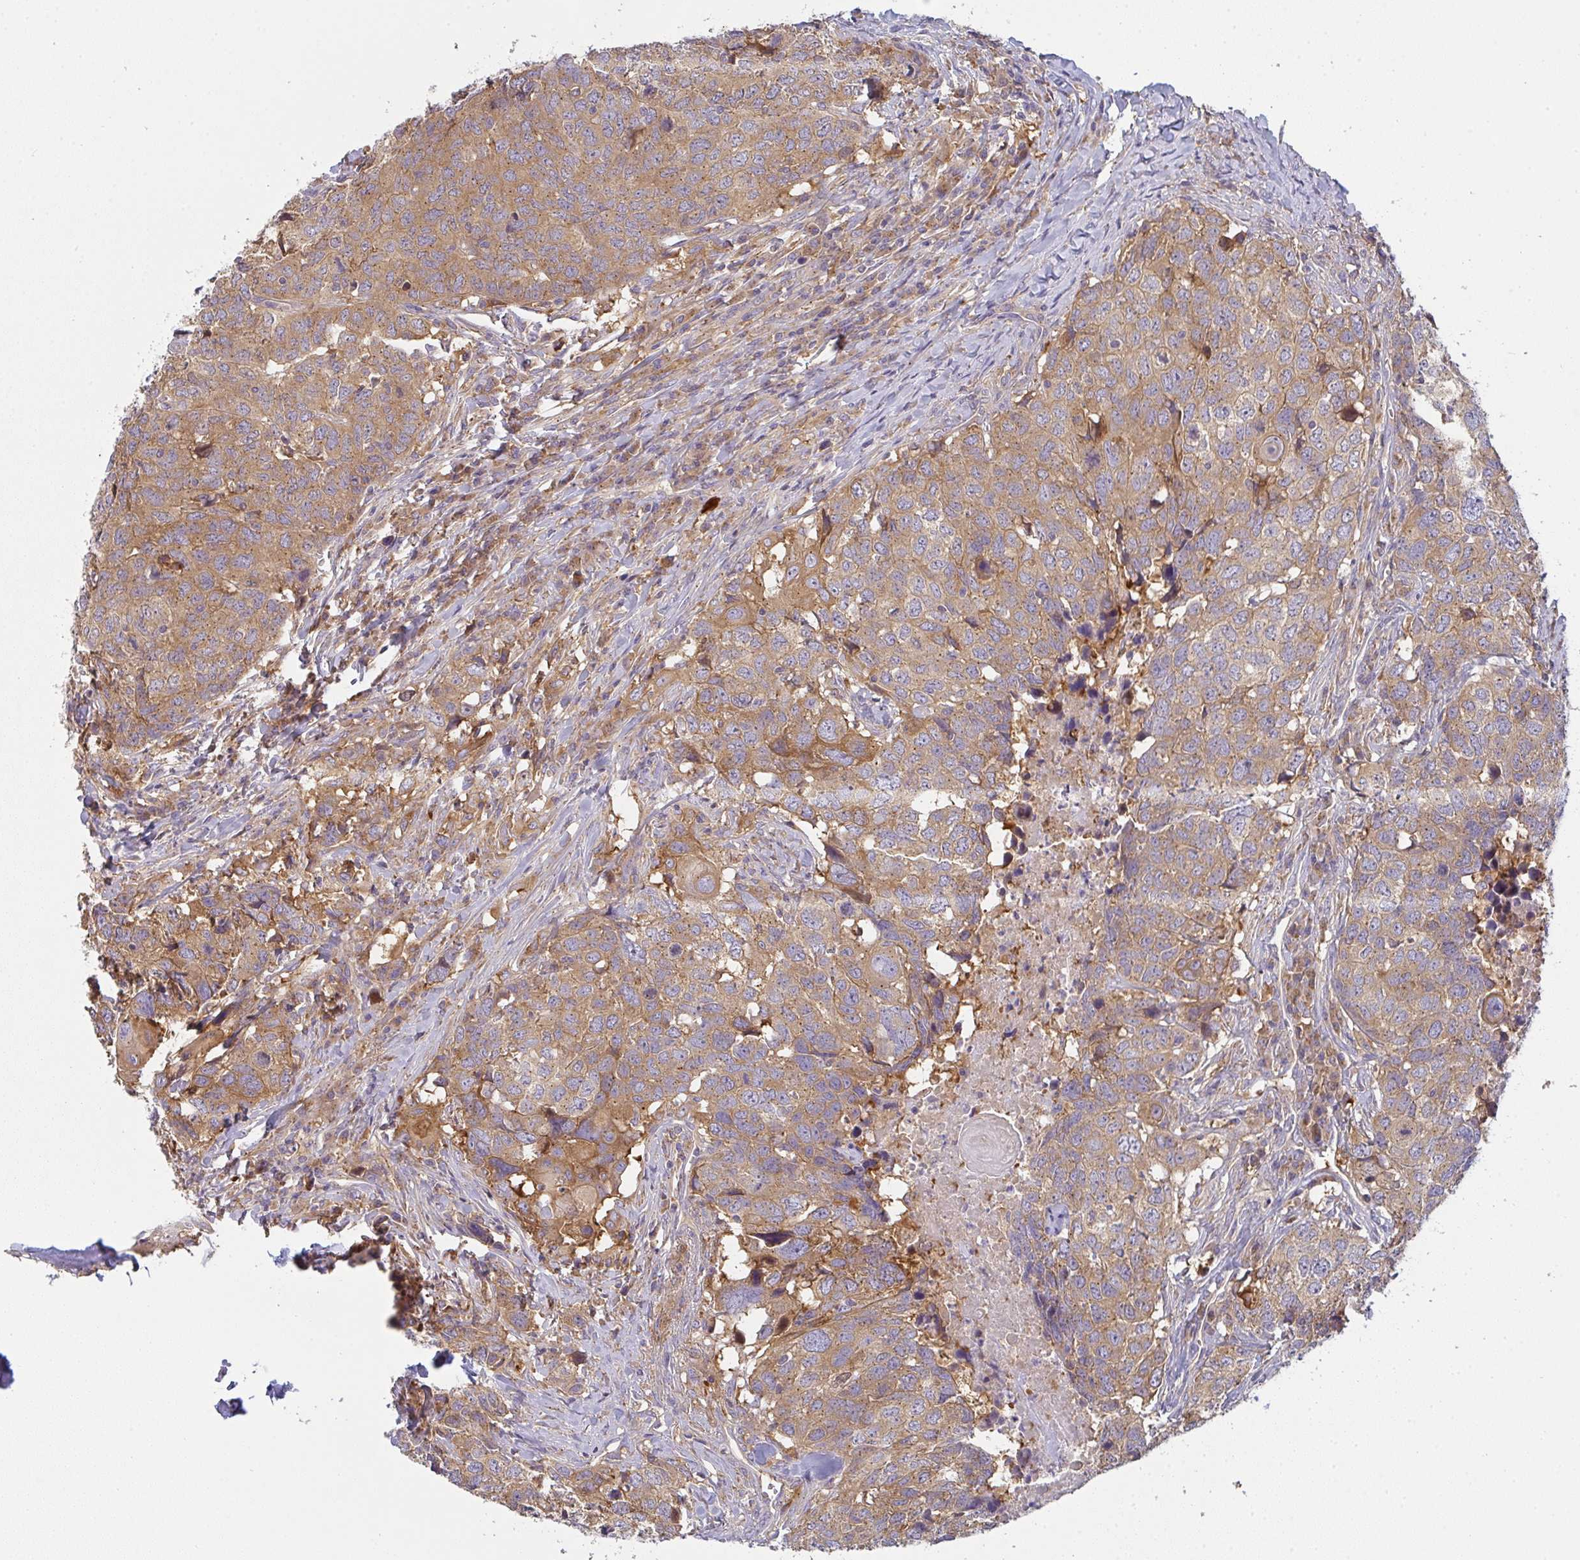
{"staining": {"intensity": "moderate", "quantity": ">75%", "location": "cytoplasmic/membranous"}, "tissue": "head and neck cancer", "cell_type": "Tumor cells", "image_type": "cancer", "snomed": [{"axis": "morphology", "description": "Normal tissue, NOS"}, {"axis": "morphology", "description": "Squamous cell carcinoma, NOS"}, {"axis": "topography", "description": "Skeletal muscle"}, {"axis": "topography", "description": "Vascular tissue"}, {"axis": "topography", "description": "Peripheral nerve tissue"}, {"axis": "topography", "description": "Head-Neck"}], "caption": "Protein analysis of squamous cell carcinoma (head and neck) tissue shows moderate cytoplasmic/membranous staining in about >75% of tumor cells.", "gene": "SNX5", "patient": {"sex": "male", "age": 66}}